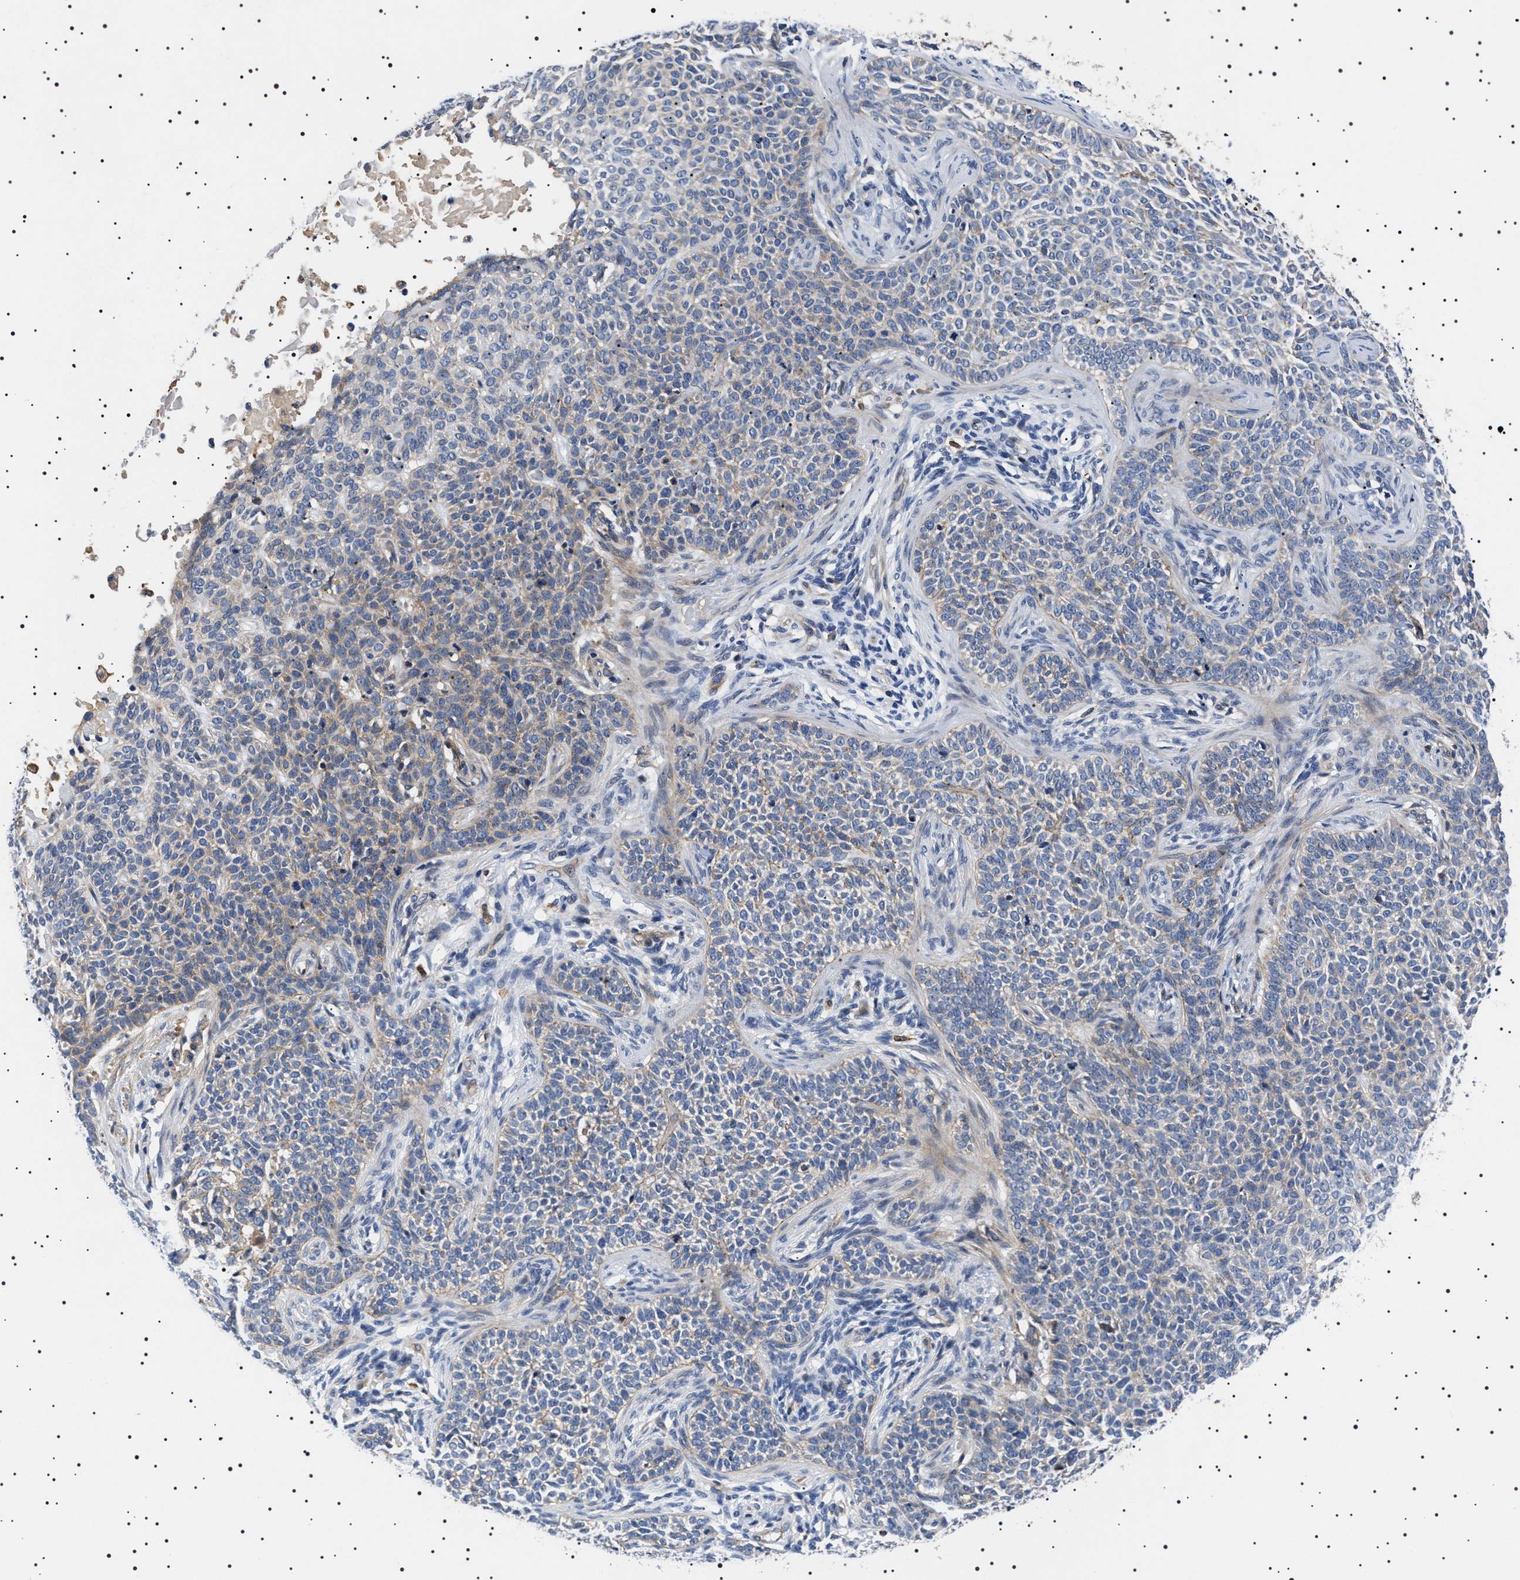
{"staining": {"intensity": "negative", "quantity": "none", "location": "none"}, "tissue": "skin cancer", "cell_type": "Tumor cells", "image_type": "cancer", "snomed": [{"axis": "morphology", "description": "Normal tissue, NOS"}, {"axis": "morphology", "description": "Basal cell carcinoma"}, {"axis": "topography", "description": "Skin"}], "caption": "Protein analysis of skin cancer (basal cell carcinoma) displays no significant expression in tumor cells. (DAB IHC visualized using brightfield microscopy, high magnification).", "gene": "SLC4A7", "patient": {"sex": "male", "age": 87}}